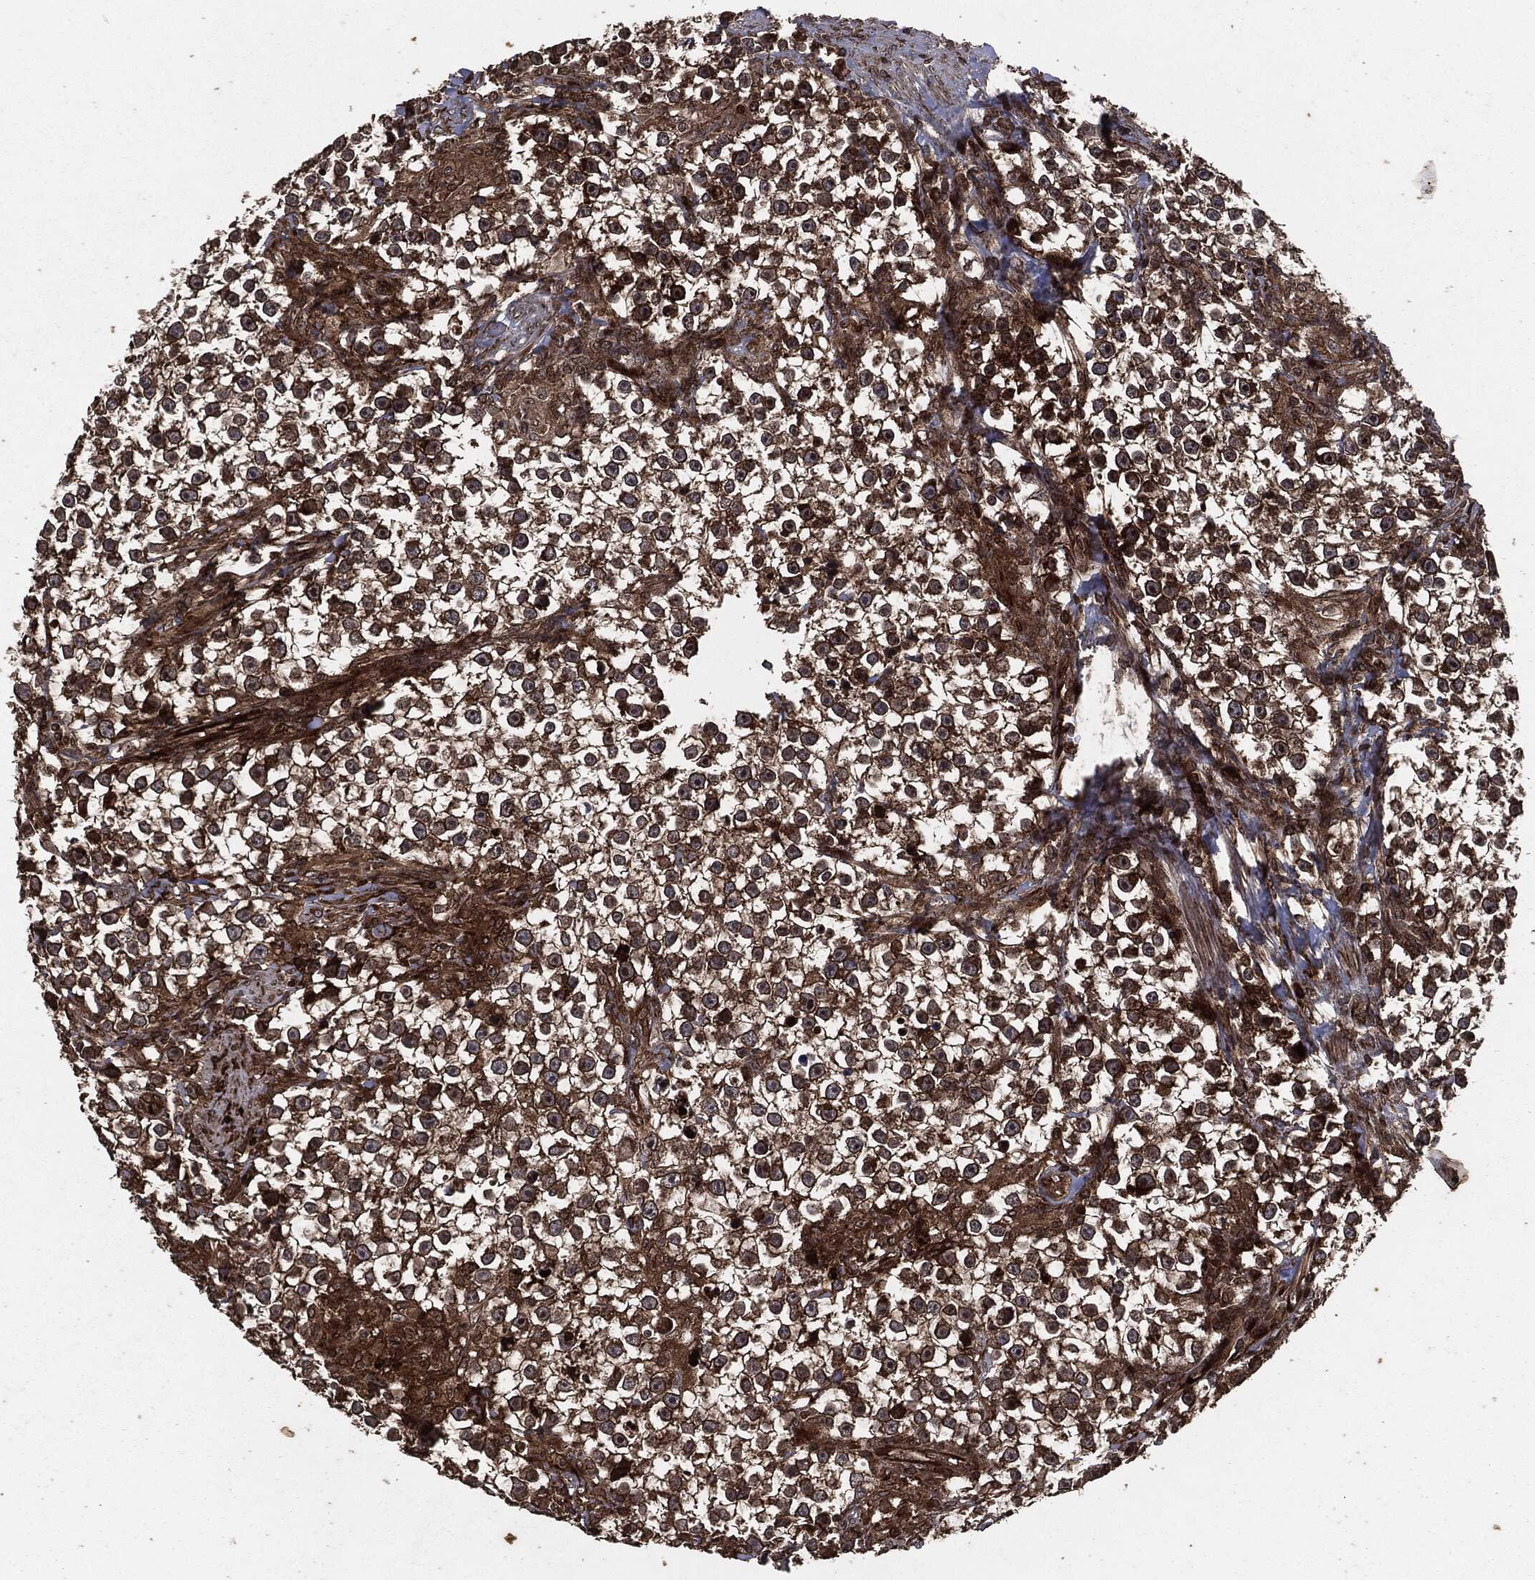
{"staining": {"intensity": "moderate", "quantity": "25%-75%", "location": "cytoplasmic/membranous"}, "tissue": "testis cancer", "cell_type": "Tumor cells", "image_type": "cancer", "snomed": [{"axis": "morphology", "description": "Seminoma, NOS"}, {"axis": "topography", "description": "Testis"}], "caption": "IHC (DAB) staining of human testis seminoma displays moderate cytoplasmic/membranous protein expression in approximately 25%-75% of tumor cells.", "gene": "IFIT1", "patient": {"sex": "male", "age": 59}}